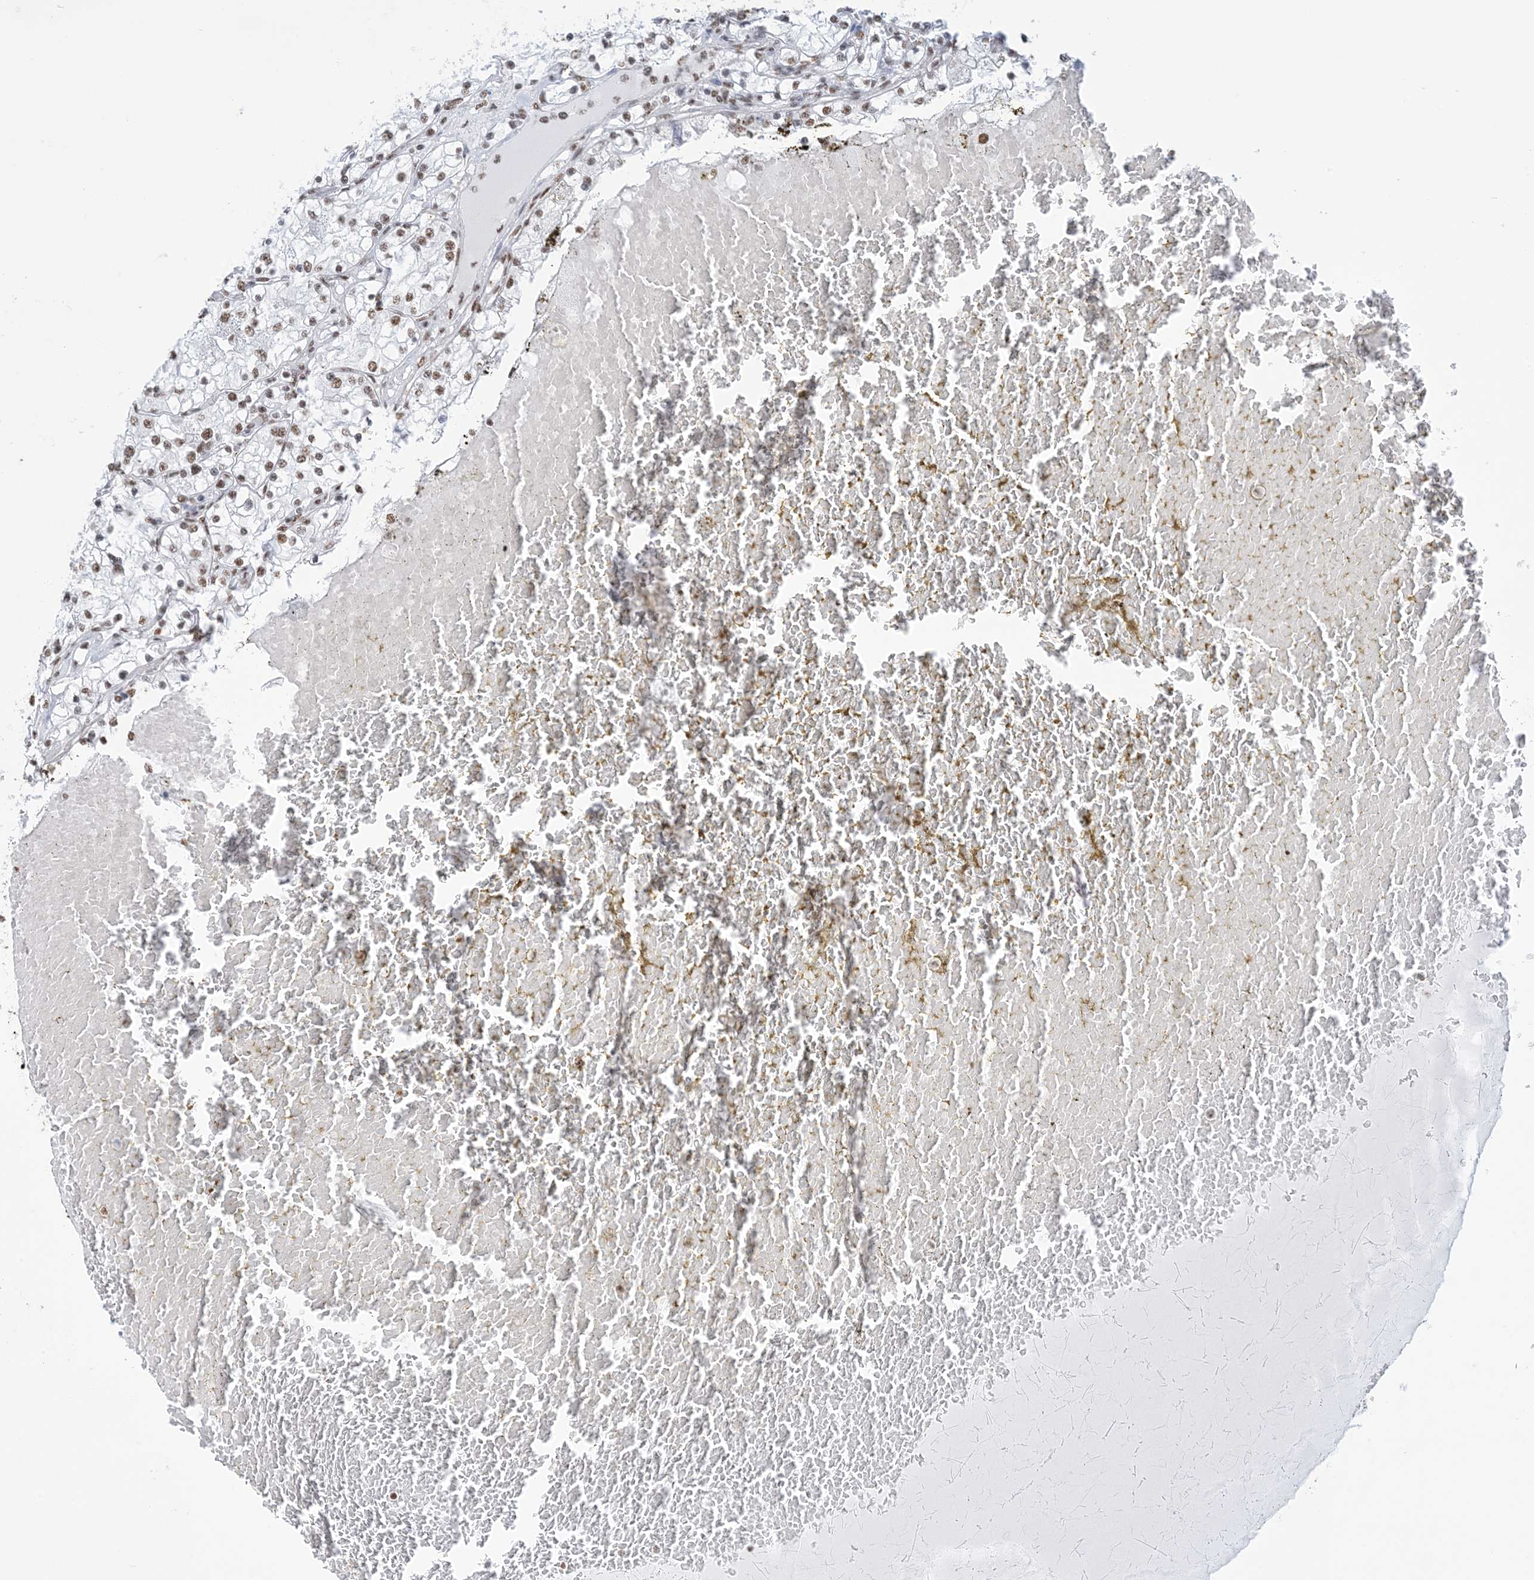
{"staining": {"intensity": "moderate", "quantity": ">75%", "location": "nuclear"}, "tissue": "renal cancer", "cell_type": "Tumor cells", "image_type": "cancer", "snomed": [{"axis": "morphology", "description": "Normal tissue, NOS"}, {"axis": "morphology", "description": "Adenocarcinoma, NOS"}, {"axis": "topography", "description": "Kidney"}], "caption": "The histopathology image shows a brown stain indicating the presence of a protein in the nuclear of tumor cells in adenocarcinoma (renal).", "gene": "ZNF792", "patient": {"sex": "male", "age": 68}}